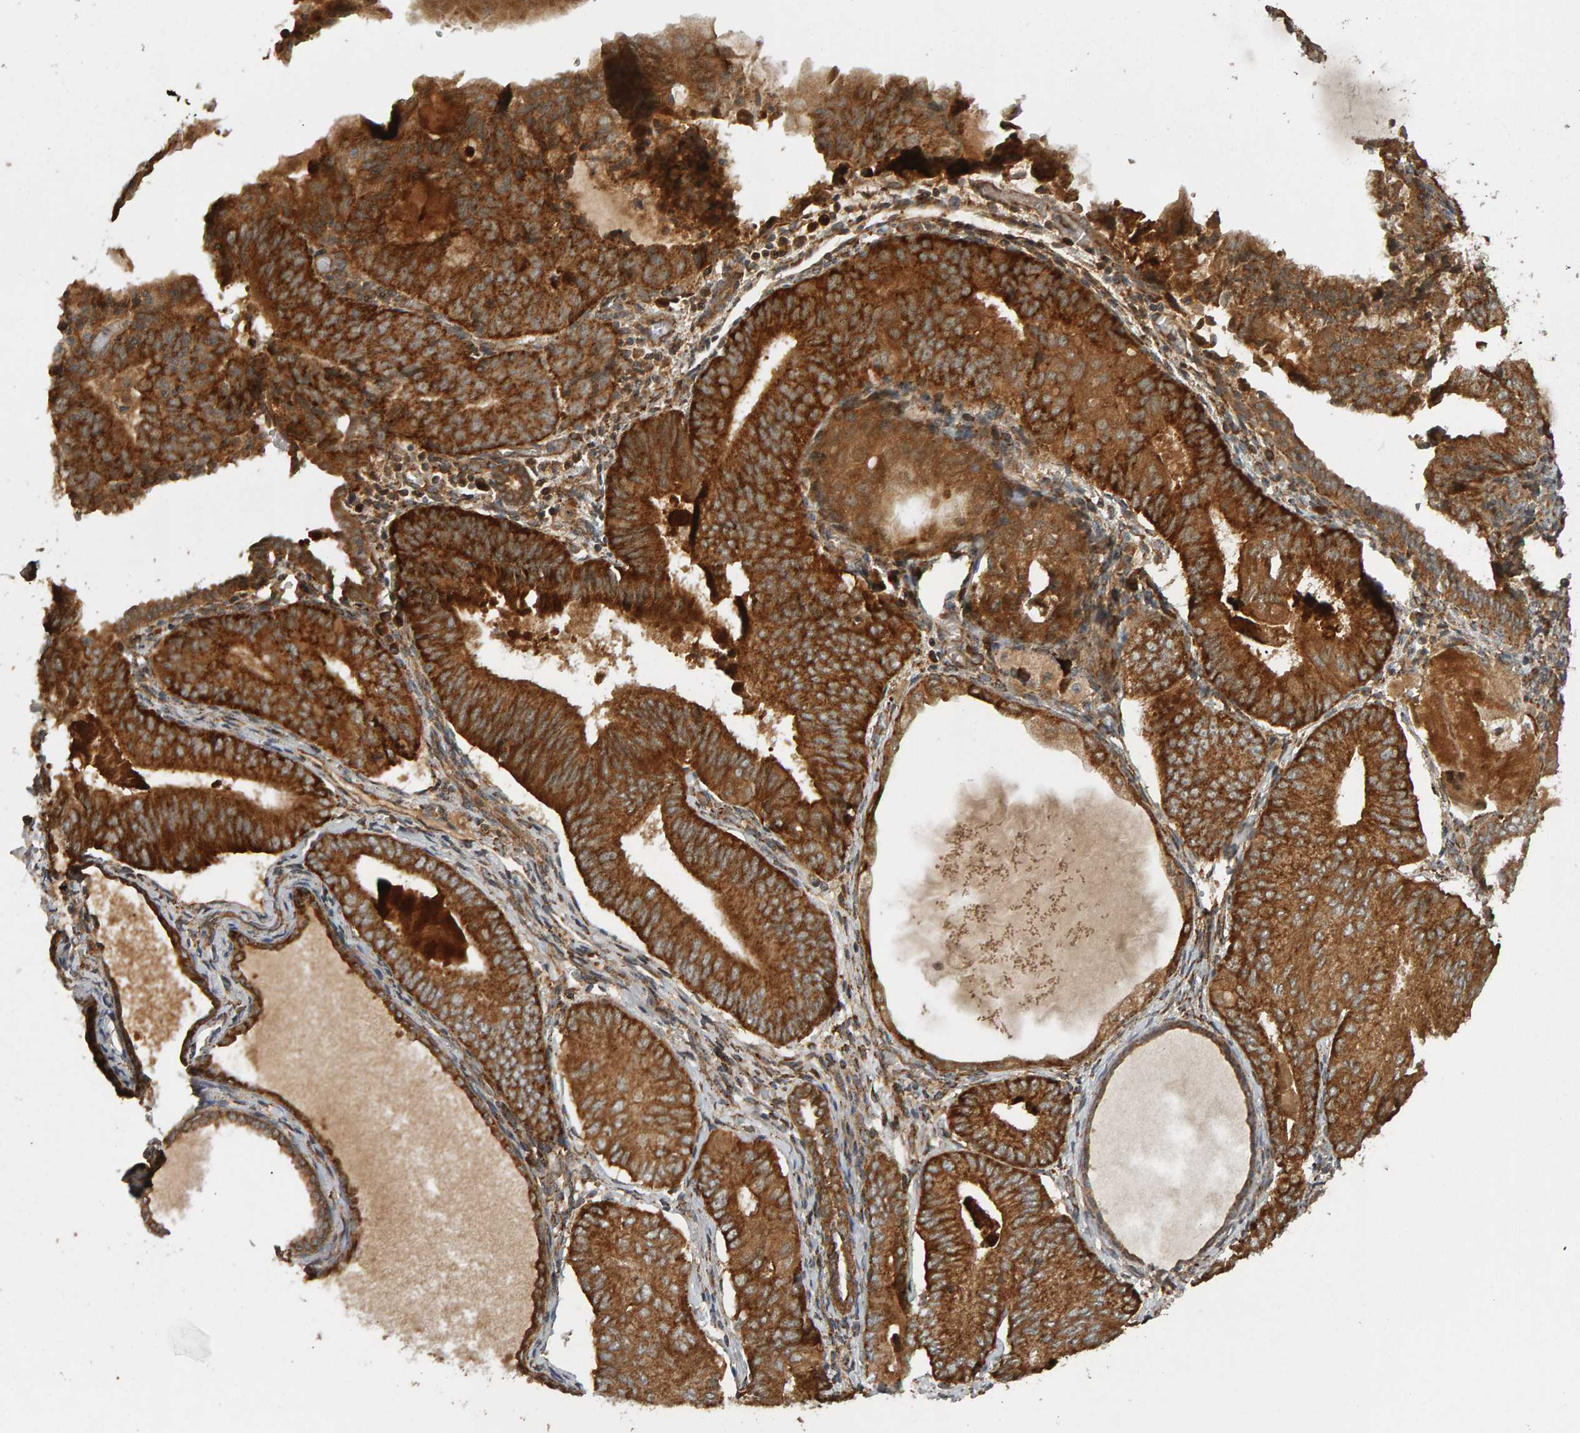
{"staining": {"intensity": "strong", "quantity": ">75%", "location": "cytoplasmic/membranous"}, "tissue": "endometrial cancer", "cell_type": "Tumor cells", "image_type": "cancer", "snomed": [{"axis": "morphology", "description": "Adenocarcinoma, NOS"}, {"axis": "topography", "description": "Endometrium"}], "caption": "This image reveals endometrial cancer stained with immunohistochemistry (IHC) to label a protein in brown. The cytoplasmic/membranous of tumor cells show strong positivity for the protein. Nuclei are counter-stained blue.", "gene": "ZFAND1", "patient": {"sex": "female", "age": 81}}